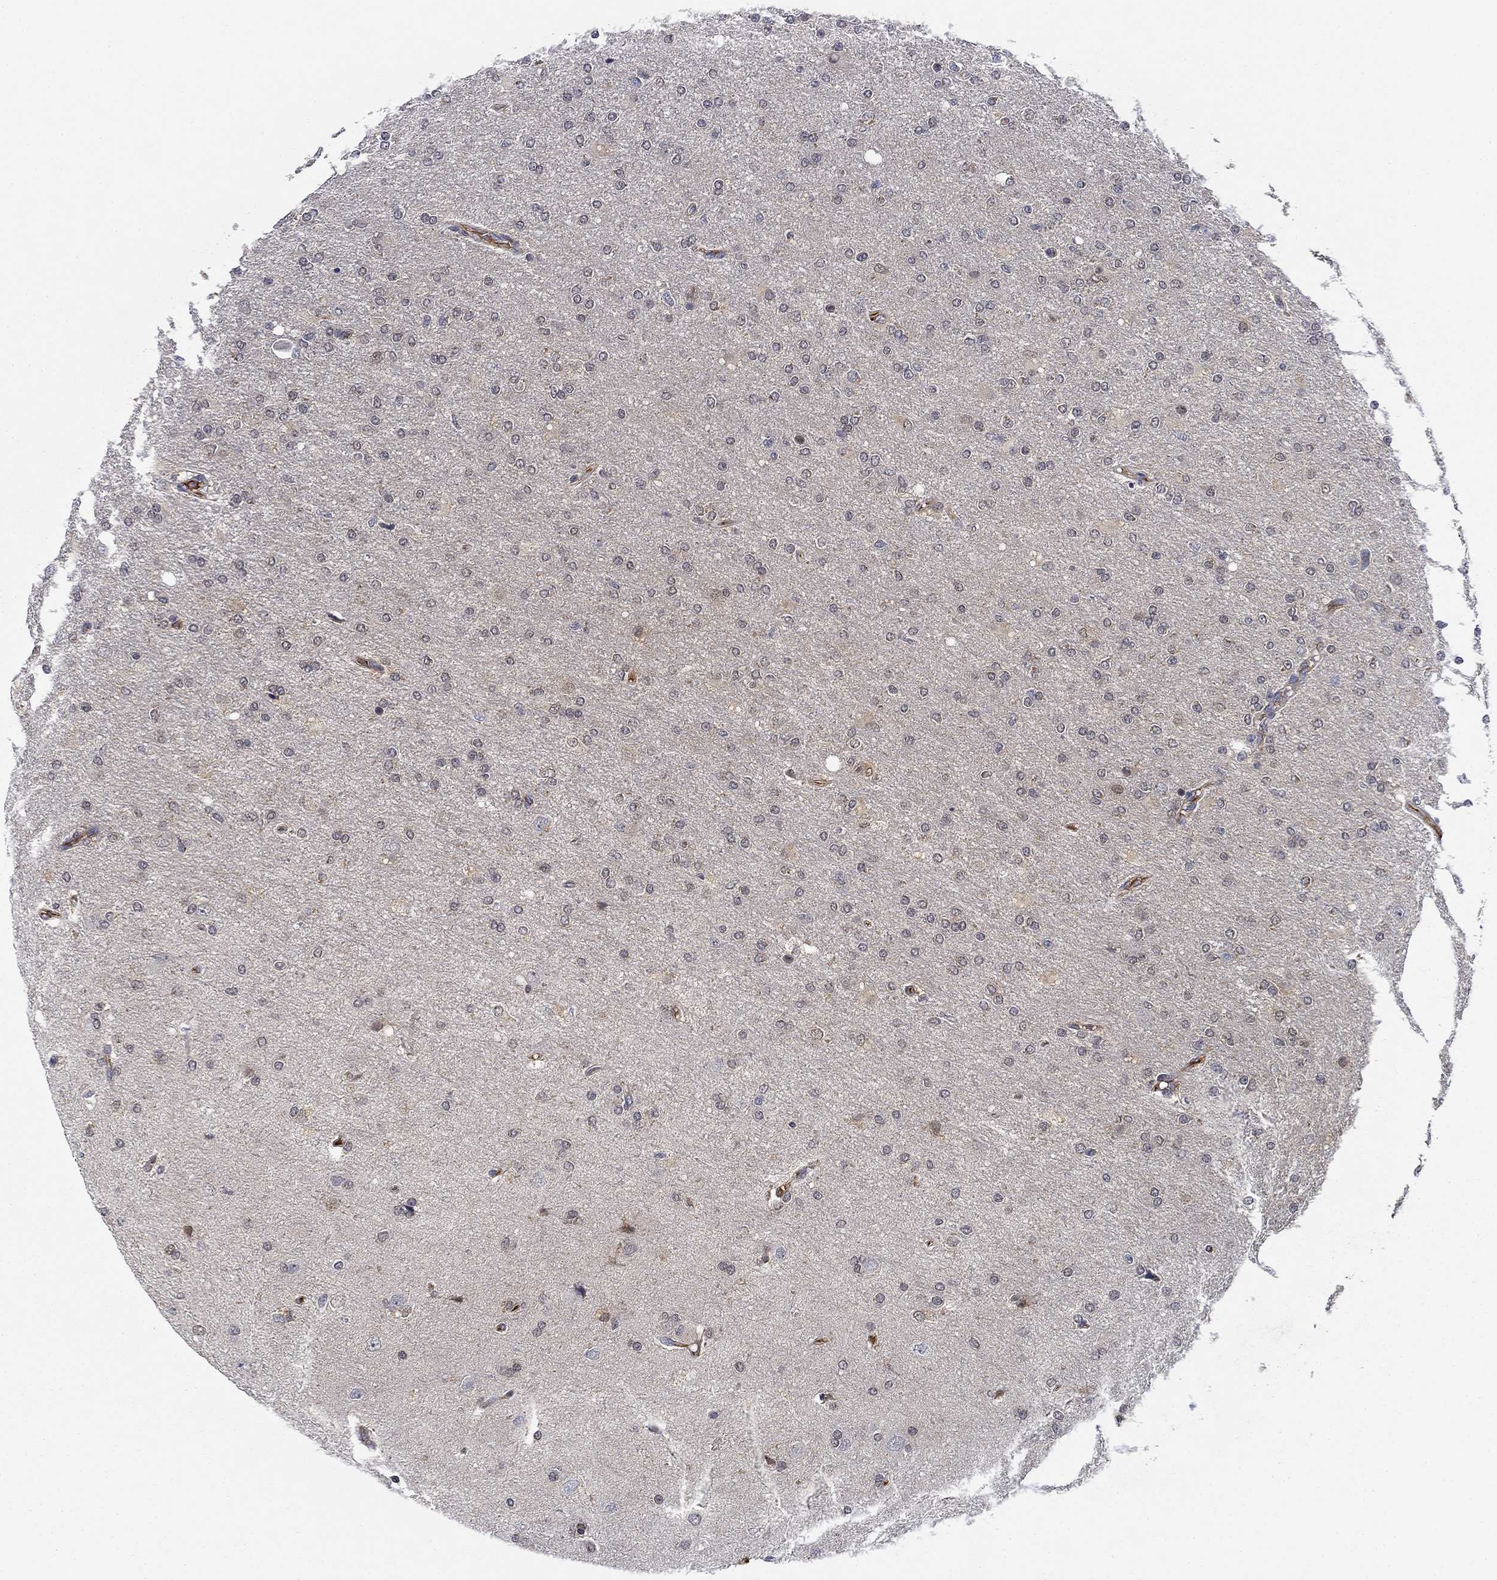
{"staining": {"intensity": "negative", "quantity": "none", "location": "none"}, "tissue": "glioma", "cell_type": "Tumor cells", "image_type": "cancer", "snomed": [{"axis": "morphology", "description": "Glioma, malignant, High grade"}, {"axis": "topography", "description": "Cerebral cortex"}], "caption": "The immunohistochemistry micrograph has no significant expression in tumor cells of malignant high-grade glioma tissue.", "gene": "DDTL", "patient": {"sex": "male", "age": 70}}